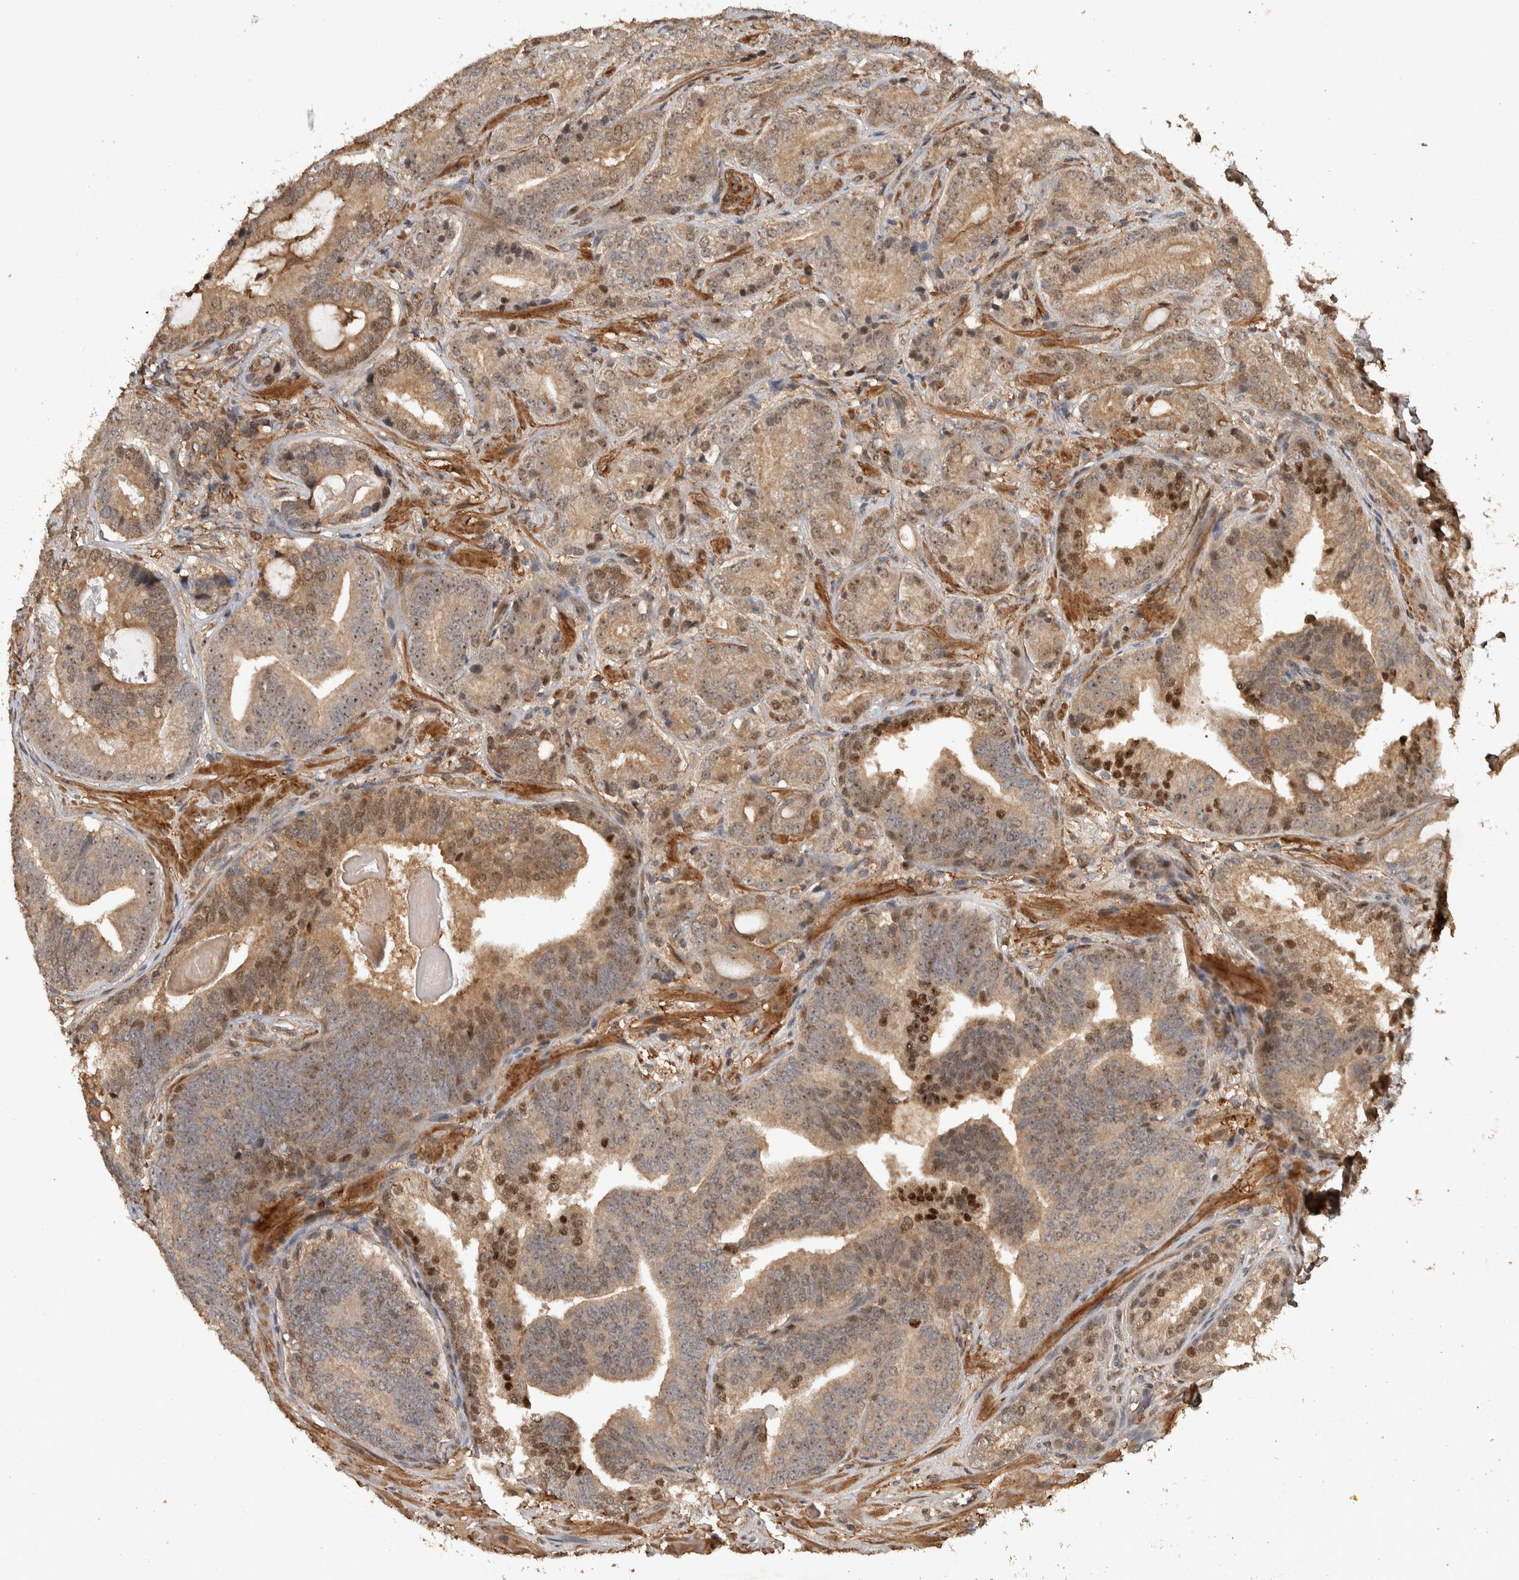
{"staining": {"intensity": "moderate", "quantity": ">75%", "location": "cytoplasmic/membranous,nuclear"}, "tissue": "prostate cancer", "cell_type": "Tumor cells", "image_type": "cancer", "snomed": [{"axis": "morphology", "description": "Adenocarcinoma, High grade"}, {"axis": "topography", "description": "Prostate"}], "caption": "The histopathology image reveals staining of adenocarcinoma (high-grade) (prostate), revealing moderate cytoplasmic/membranous and nuclear protein expression (brown color) within tumor cells. (IHC, brightfield microscopy, high magnification).", "gene": "SPHK1", "patient": {"sex": "male", "age": 55}}